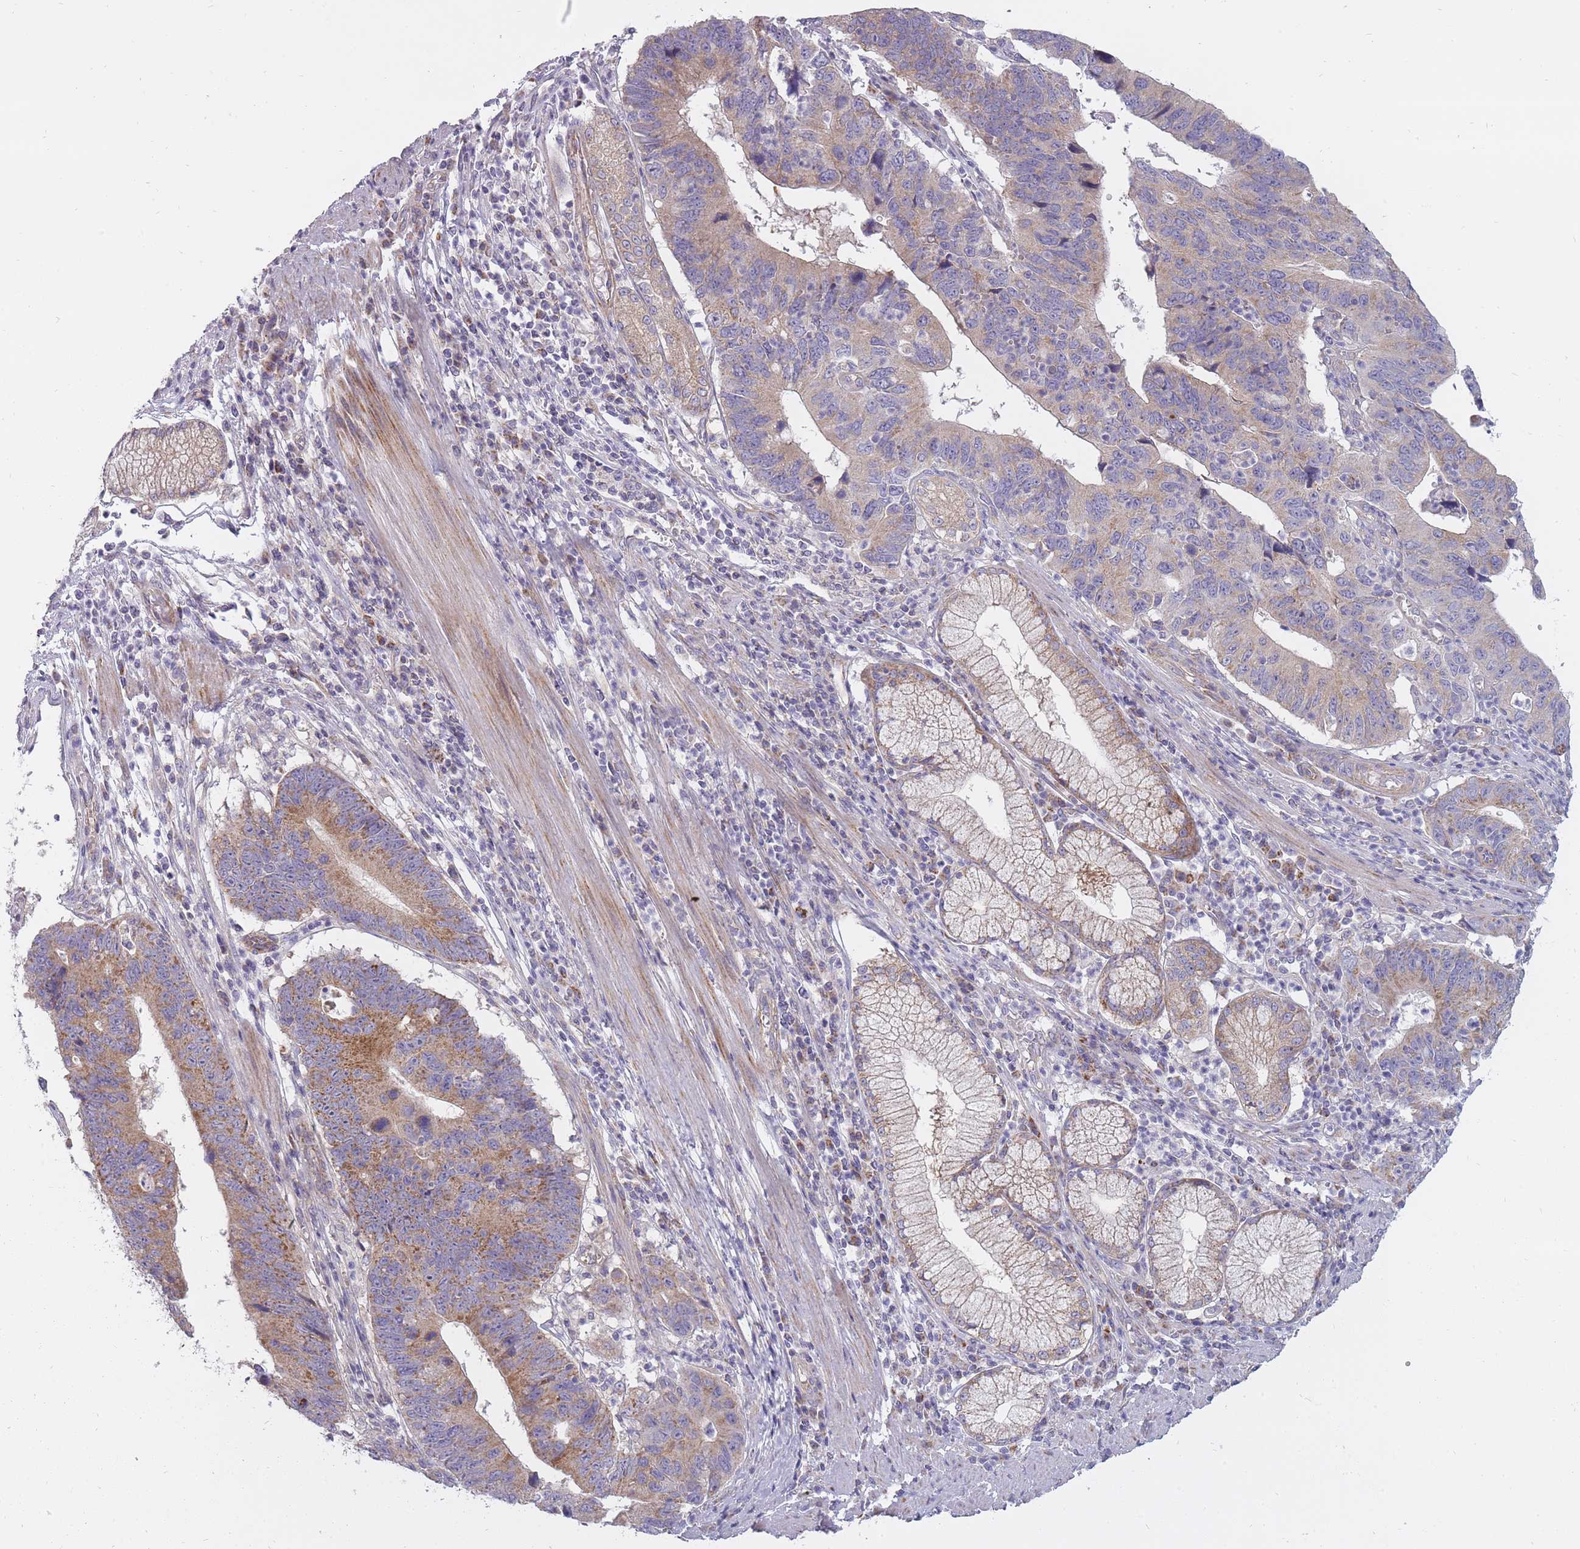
{"staining": {"intensity": "moderate", "quantity": "25%-75%", "location": "cytoplasmic/membranous"}, "tissue": "stomach cancer", "cell_type": "Tumor cells", "image_type": "cancer", "snomed": [{"axis": "morphology", "description": "Adenocarcinoma, NOS"}, {"axis": "topography", "description": "Stomach"}], "caption": "This is a micrograph of immunohistochemistry (IHC) staining of stomach cancer (adenocarcinoma), which shows moderate expression in the cytoplasmic/membranous of tumor cells.", "gene": "ALKBH4", "patient": {"sex": "male", "age": 59}}